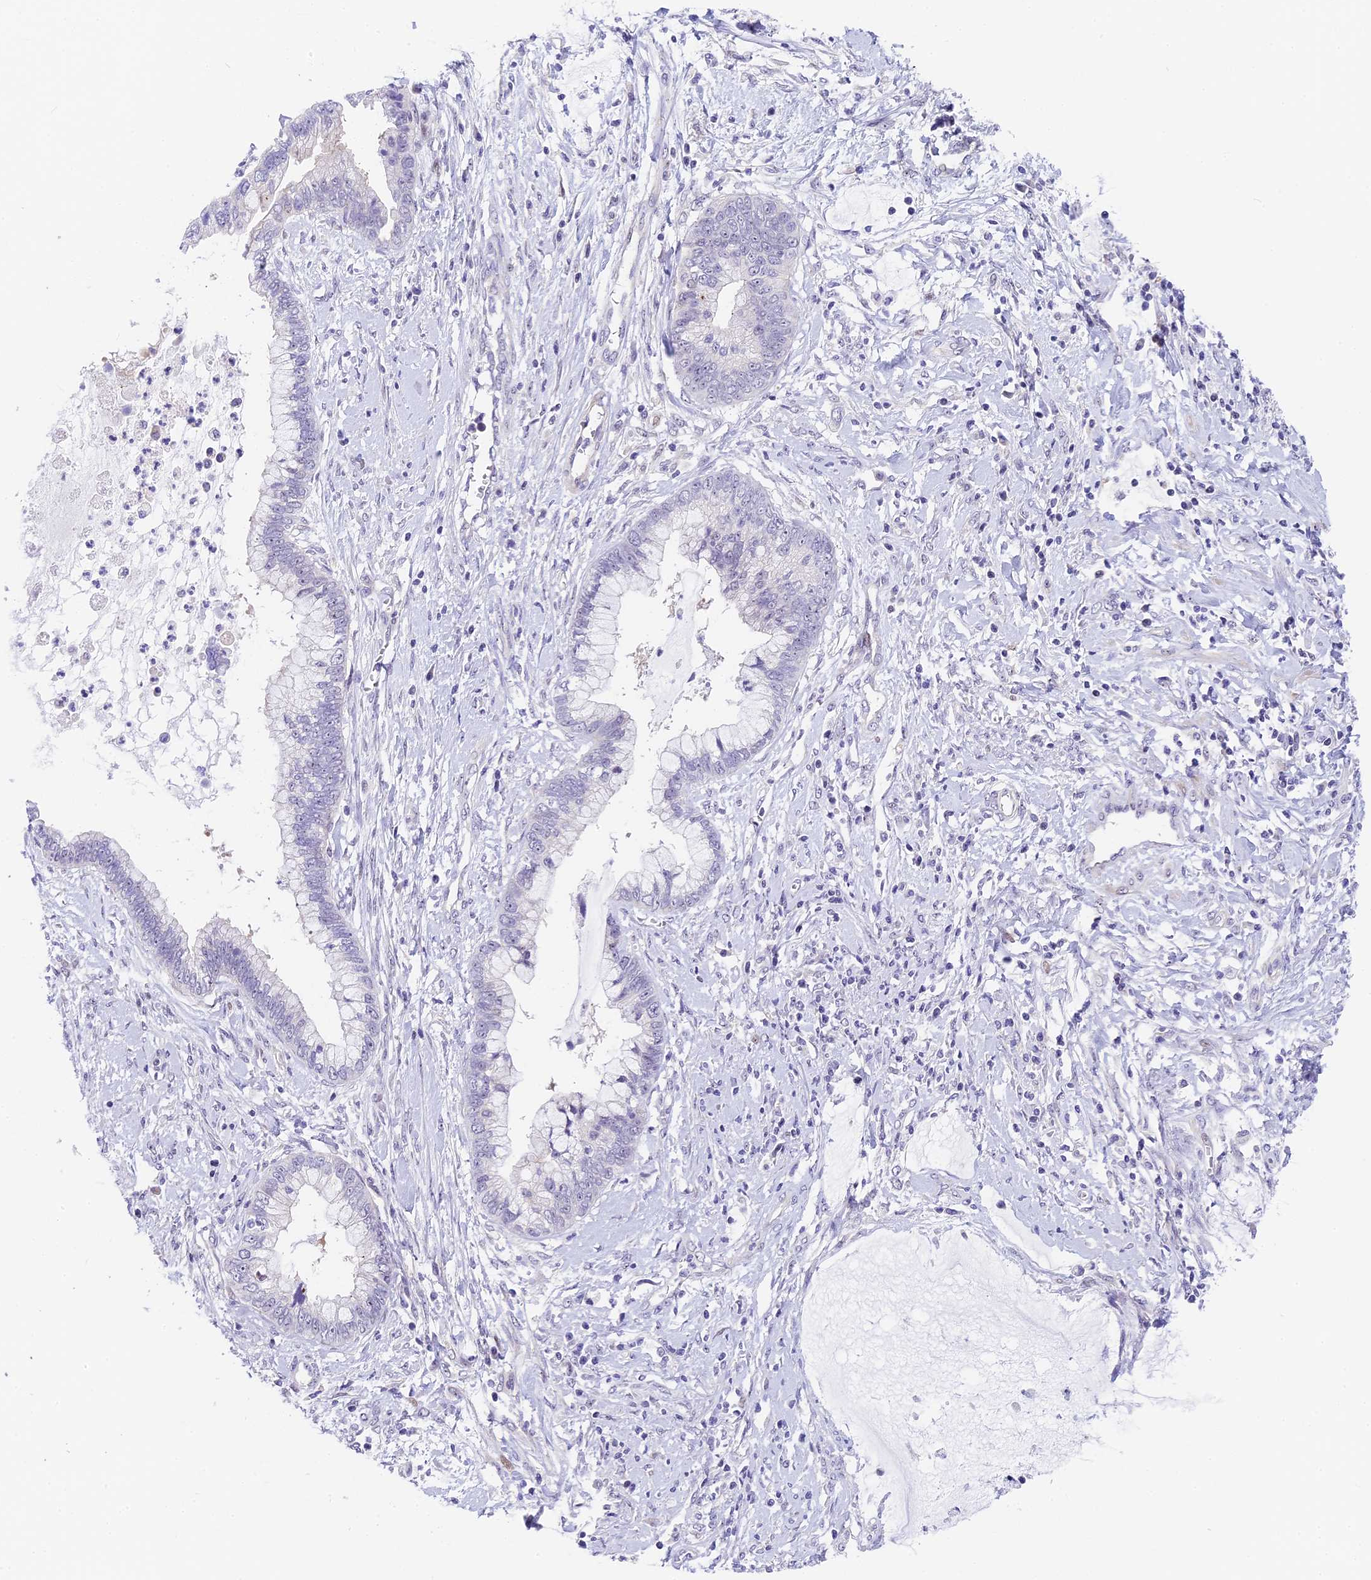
{"staining": {"intensity": "negative", "quantity": "none", "location": "none"}, "tissue": "cervical cancer", "cell_type": "Tumor cells", "image_type": "cancer", "snomed": [{"axis": "morphology", "description": "Adenocarcinoma, NOS"}, {"axis": "topography", "description": "Cervix"}], "caption": "Protein analysis of cervical cancer (adenocarcinoma) demonstrates no significant expression in tumor cells.", "gene": "MIDN", "patient": {"sex": "female", "age": 44}}